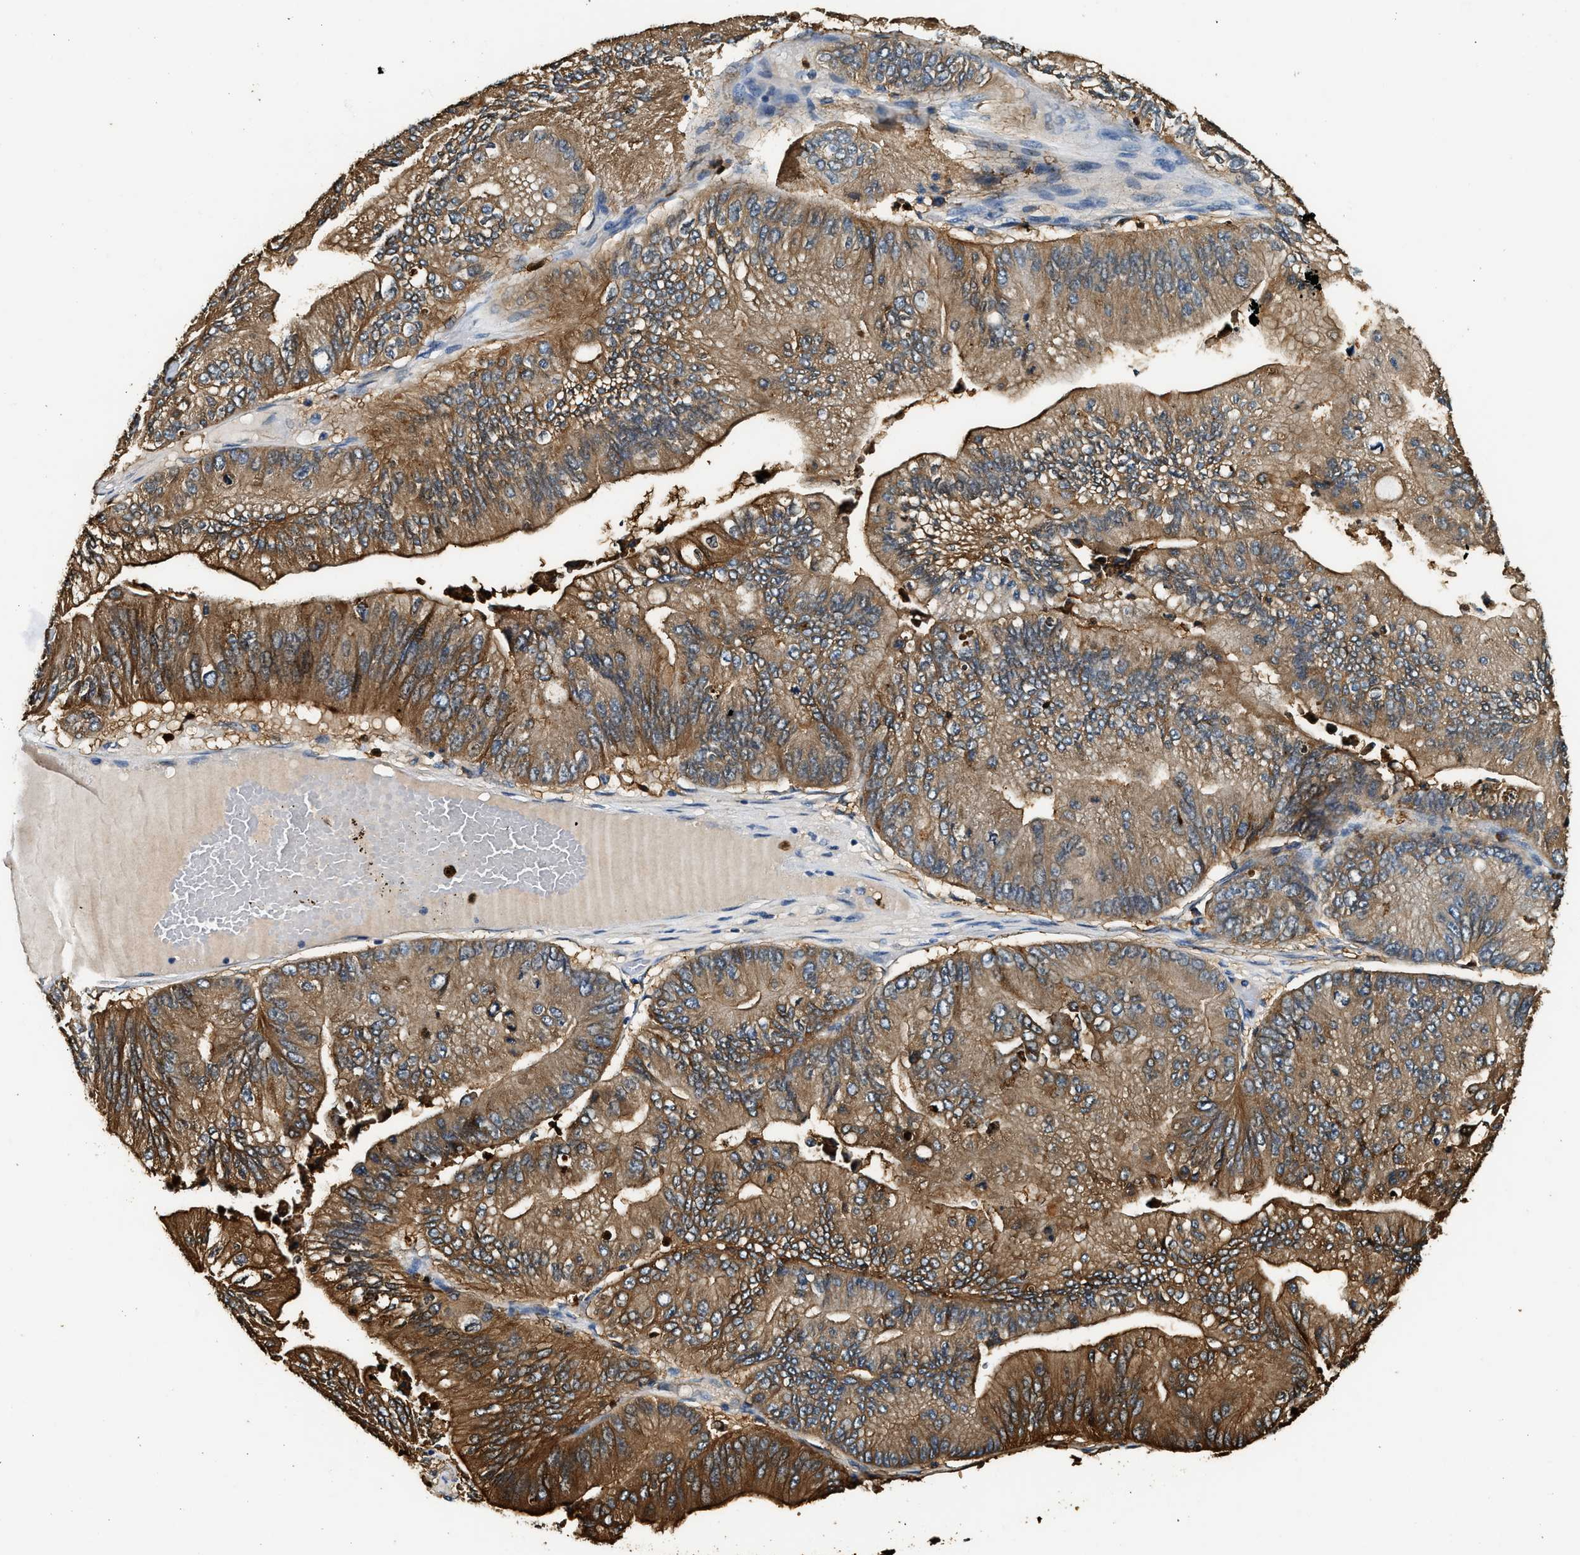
{"staining": {"intensity": "strong", "quantity": ">75%", "location": "cytoplasmic/membranous"}, "tissue": "ovarian cancer", "cell_type": "Tumor cells", "image_type": "cancer", "snomed": [{"axis": "morphology", "description": "Cystadenocarcinoma, mucinous, NOS"}, {"axis": "topography", "description": "Ovary"}], "caption": "High-magnification brightfield microscopy of mucinous cystadenocarcinoma (ovarian) stained with DAB (brown) and counterstained with hematoxylin (blue). tumor cells exhibit strong cytoplasmic/membranous staining is present in approximately>75% of cells.", "gene": "ANXA3", "patient": {"sex": "female", "age": 61}}